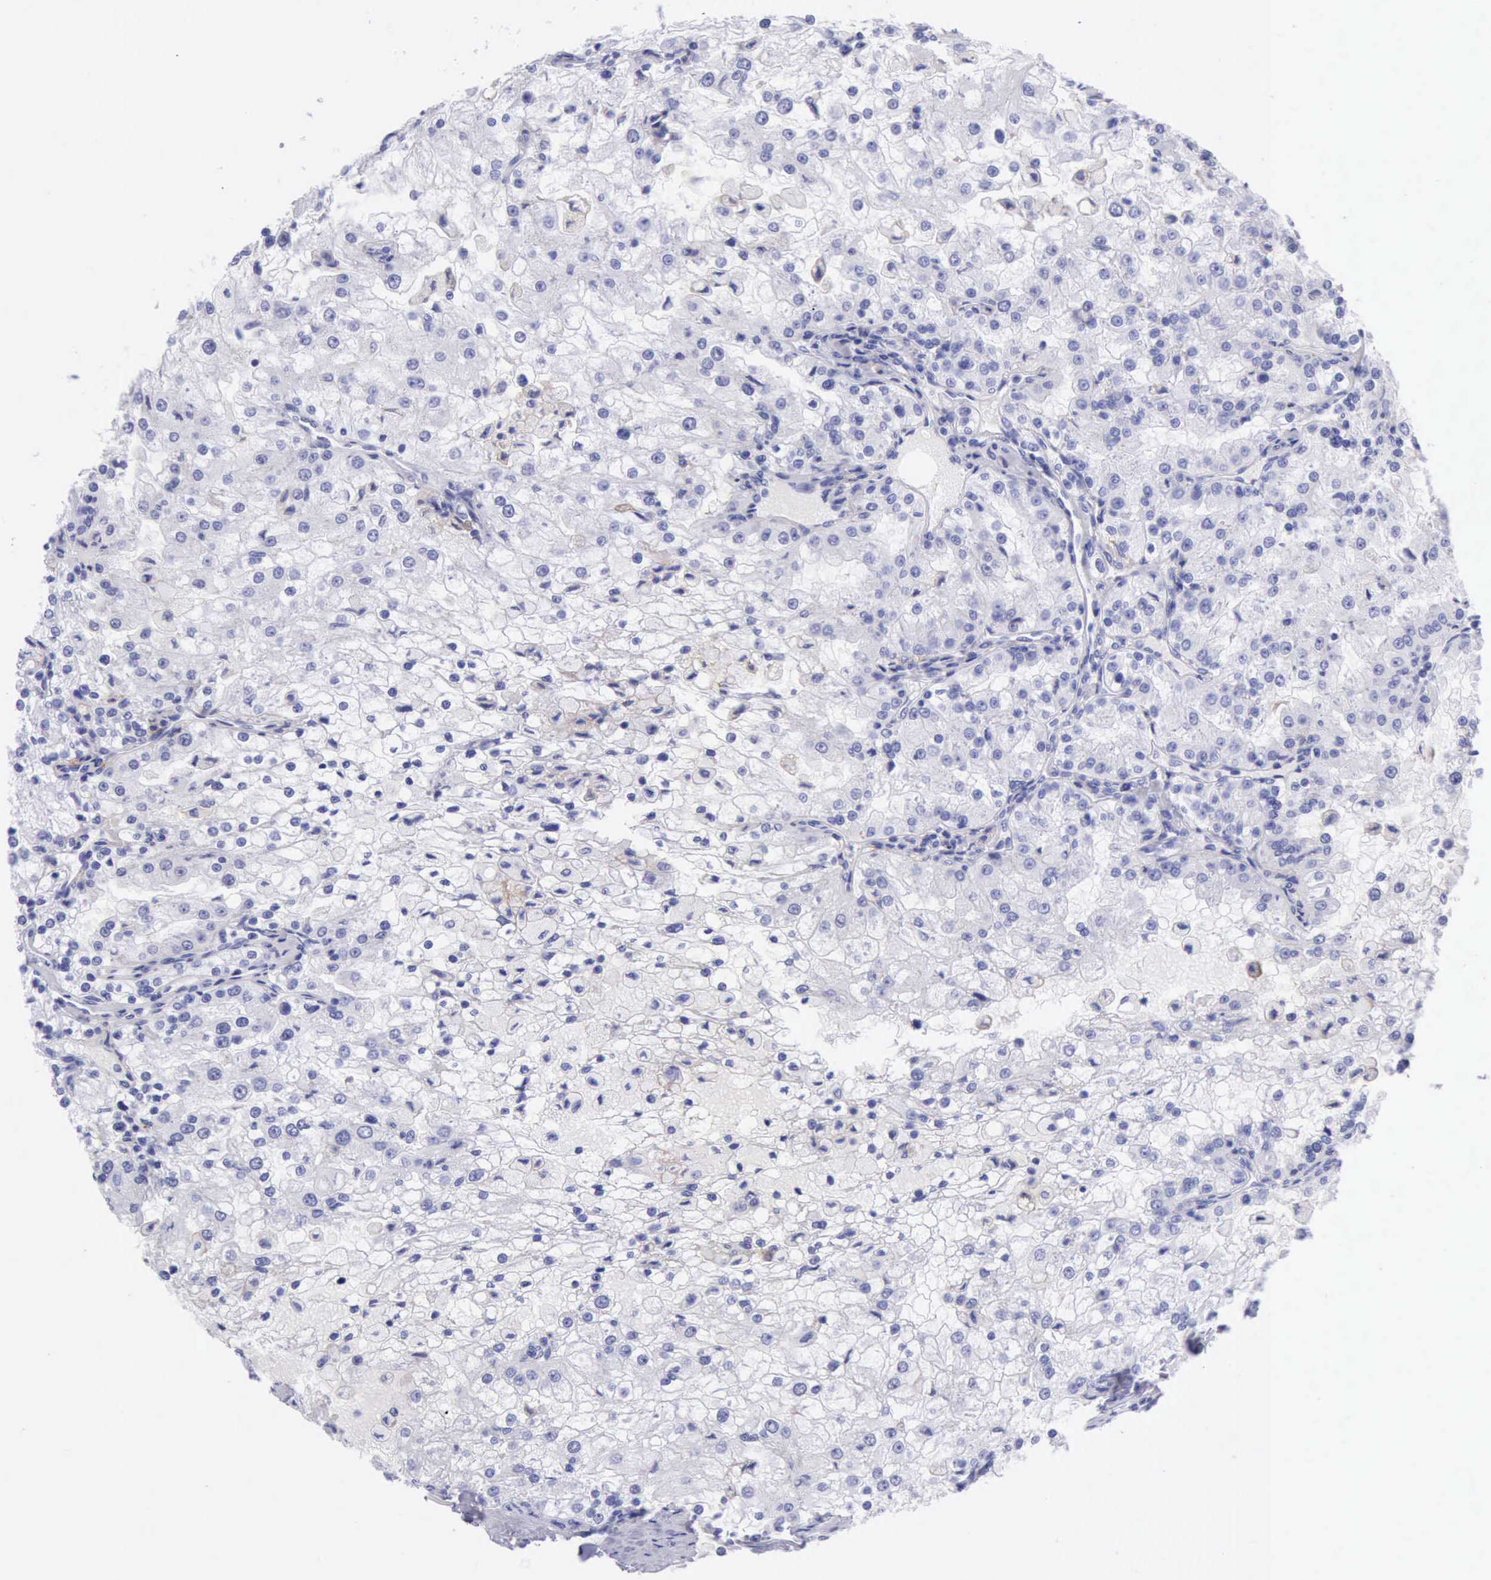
{"staining": {"intensity": "negative", "quantity": "none", "location": "none"}, "tissue": "renal cancer", "cell_type": "Tumor cells", "image_type": "cancer", "snomed": [{"axis": "morphology", "description": "Adenocarcinoma, NOS"}, {"axis": "topography", "description": "Kidney"}], "caption": "IHC image of human renal adenocarcinoma stained for a protein (brown), which displays no positivity in tumor cells.", "gene": "MCM2", "patient": {"sex": "female", "age": 74}}